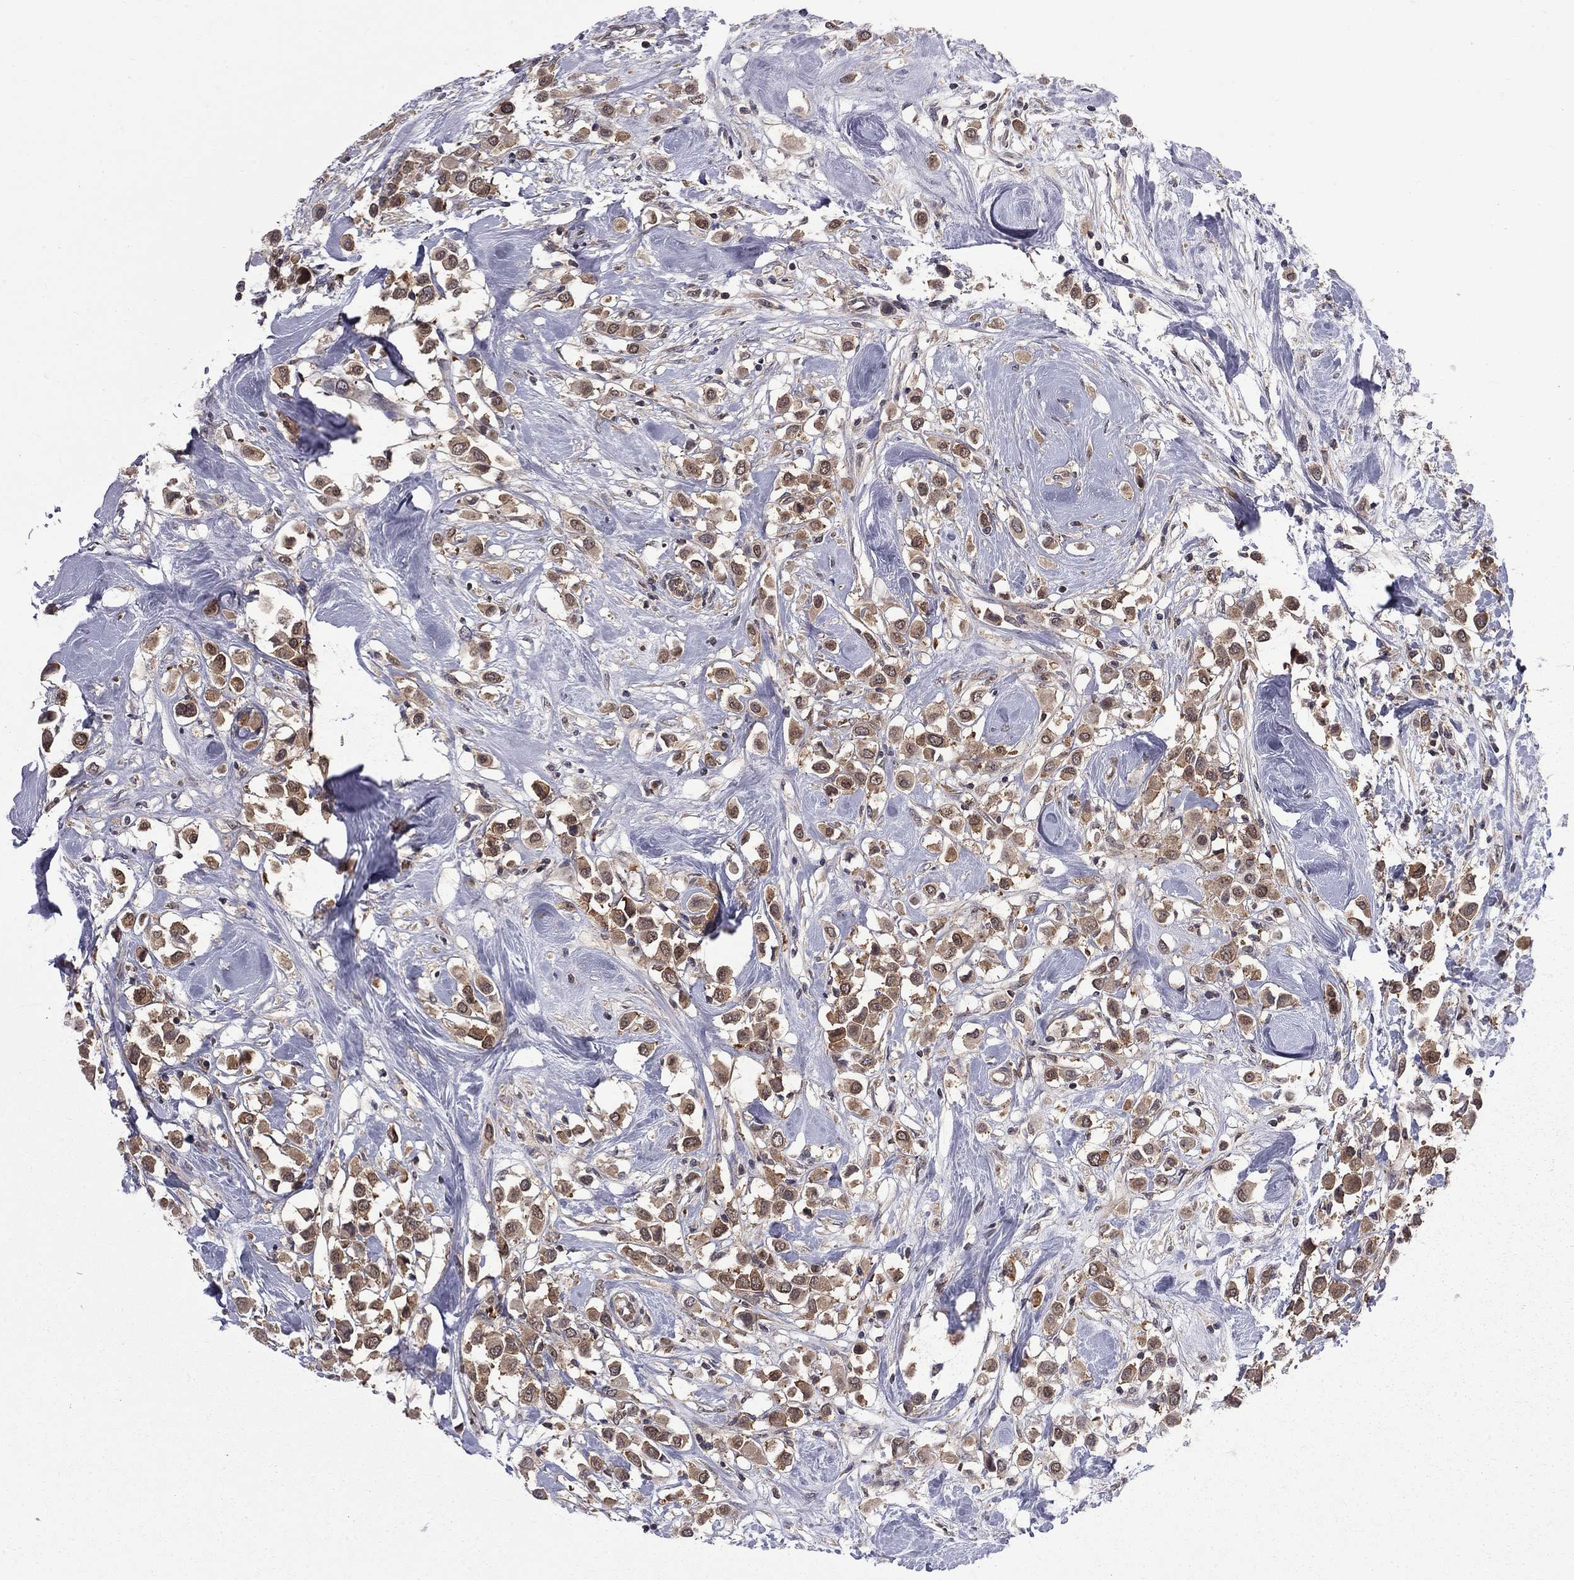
{"staining": {"intensity": "strong", "quantity": ">75%", "location": "cytoplasmic/membranous"}, "tissue": "breast cancer", "cell_type": "Tumor cells", "image_type": "cancer", "snomed": [{"axis": "morphology", "description": "Duct carcinoma"}, {"axis": "topography", "description": "Breast"}], "caption": "Immunohistochemistry of human breast cancer demonstrates high levels of strong cytoplasmic/membranous positivity in approximately >75% of tumor cells.", "gene": "NAA50", "patient": {"sex": "female", "age": 61}}